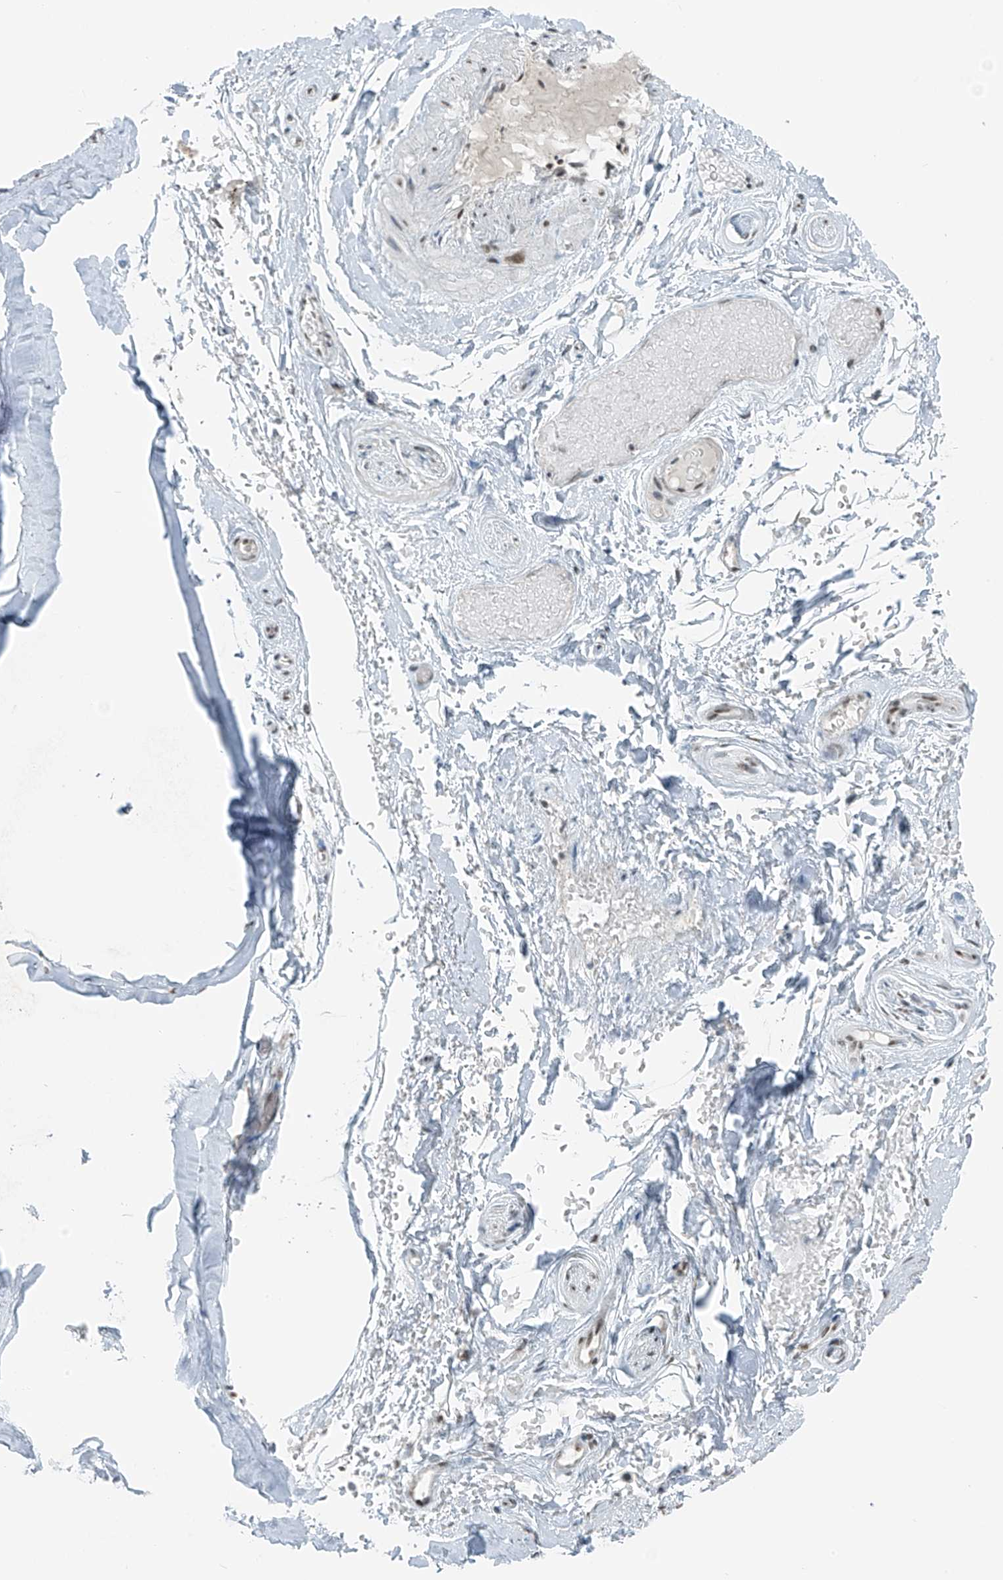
{"staining": {"intensity": "moderate", "quantity": ">75%", "location": "nuclear"}, "tissue": "adipose tissue", "cell_type": "Adipocytes", "image_type": "normal", "snomed": [{"axis": "morphology", "description": "Normal tissue, NOS"}, {"axis": "morphology", "description": "Basal cell carcinoma"}, {"axis": "topography", "description": "Skin"}], "caption": "Immunohistochemistry (IHC) image of normal adipose tissue: adipose tissue stained using immunohistochemistry (IHC) demonstrates medium levels of moderate protein expression localized specifically in the nuclear of adipocytes, appearing as a nuclear brown color.", "gene": "WRNIP1", "patient": {"sex": "female", "age": 89}}